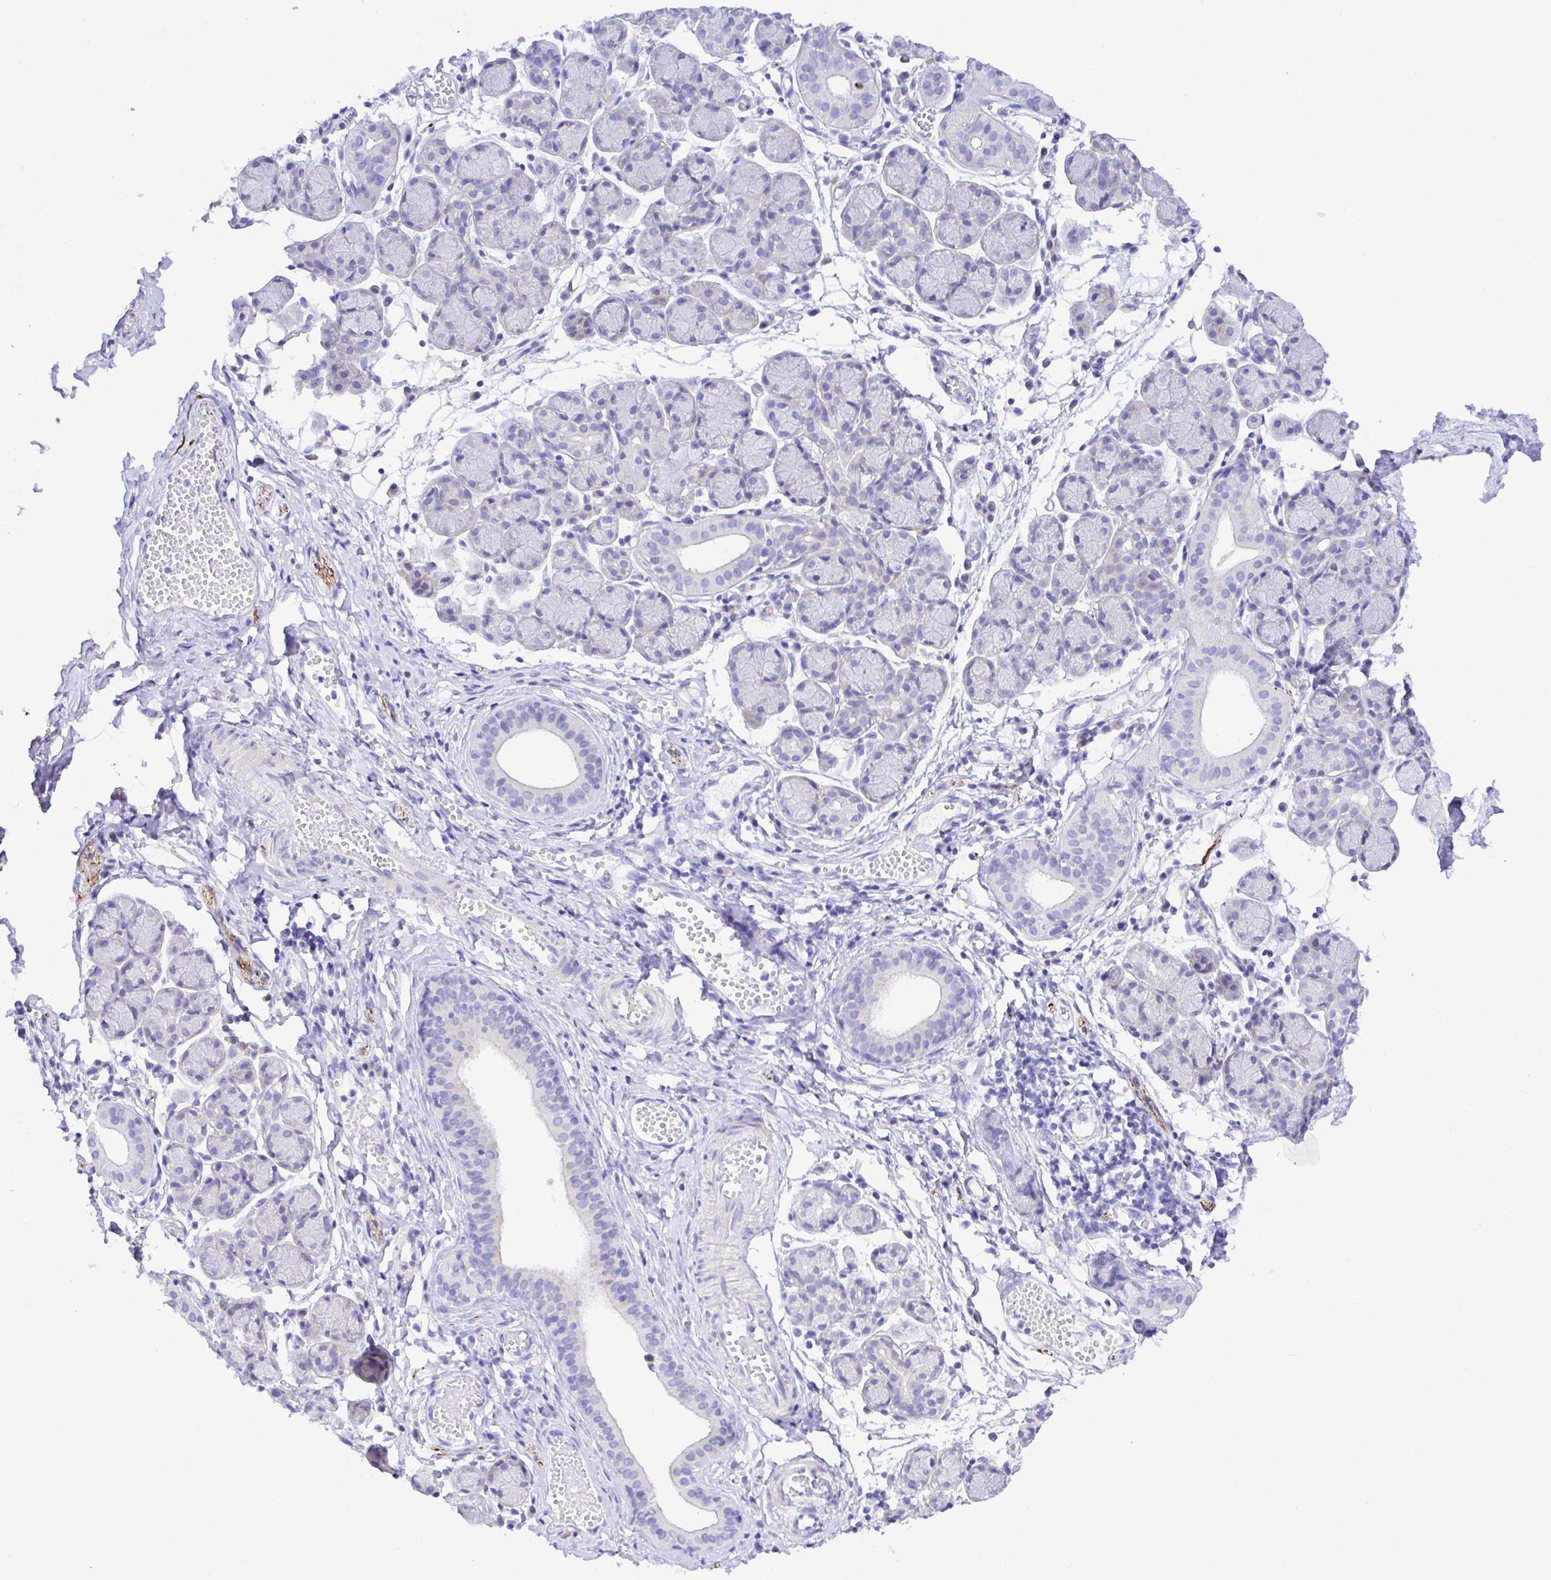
{"staining": {"intensity": "negative", "quantity": "none", "location": "none"}, "tissue": "salivary gland", "cell_type": "Glandular cells", "image_type": "normal", "snomed": [{"axis": "morphology", "description": "Normal tissue, NOS"}, {"axis": "morphology", "description": "Inflammation, NOS"}, {"axis": "topography", "description": "Lymph node"}, {"axis": "topography", "description": "Salivary gland"}], "caption": "High magnification brightfield microscopy of benign salivary gland stained with DAB (brown) and counterstained with hematoxylin (blue): glandular cells show no significant positivity.", "gene": "BACE2", "patient": {"sex": "male", "age": 3}}